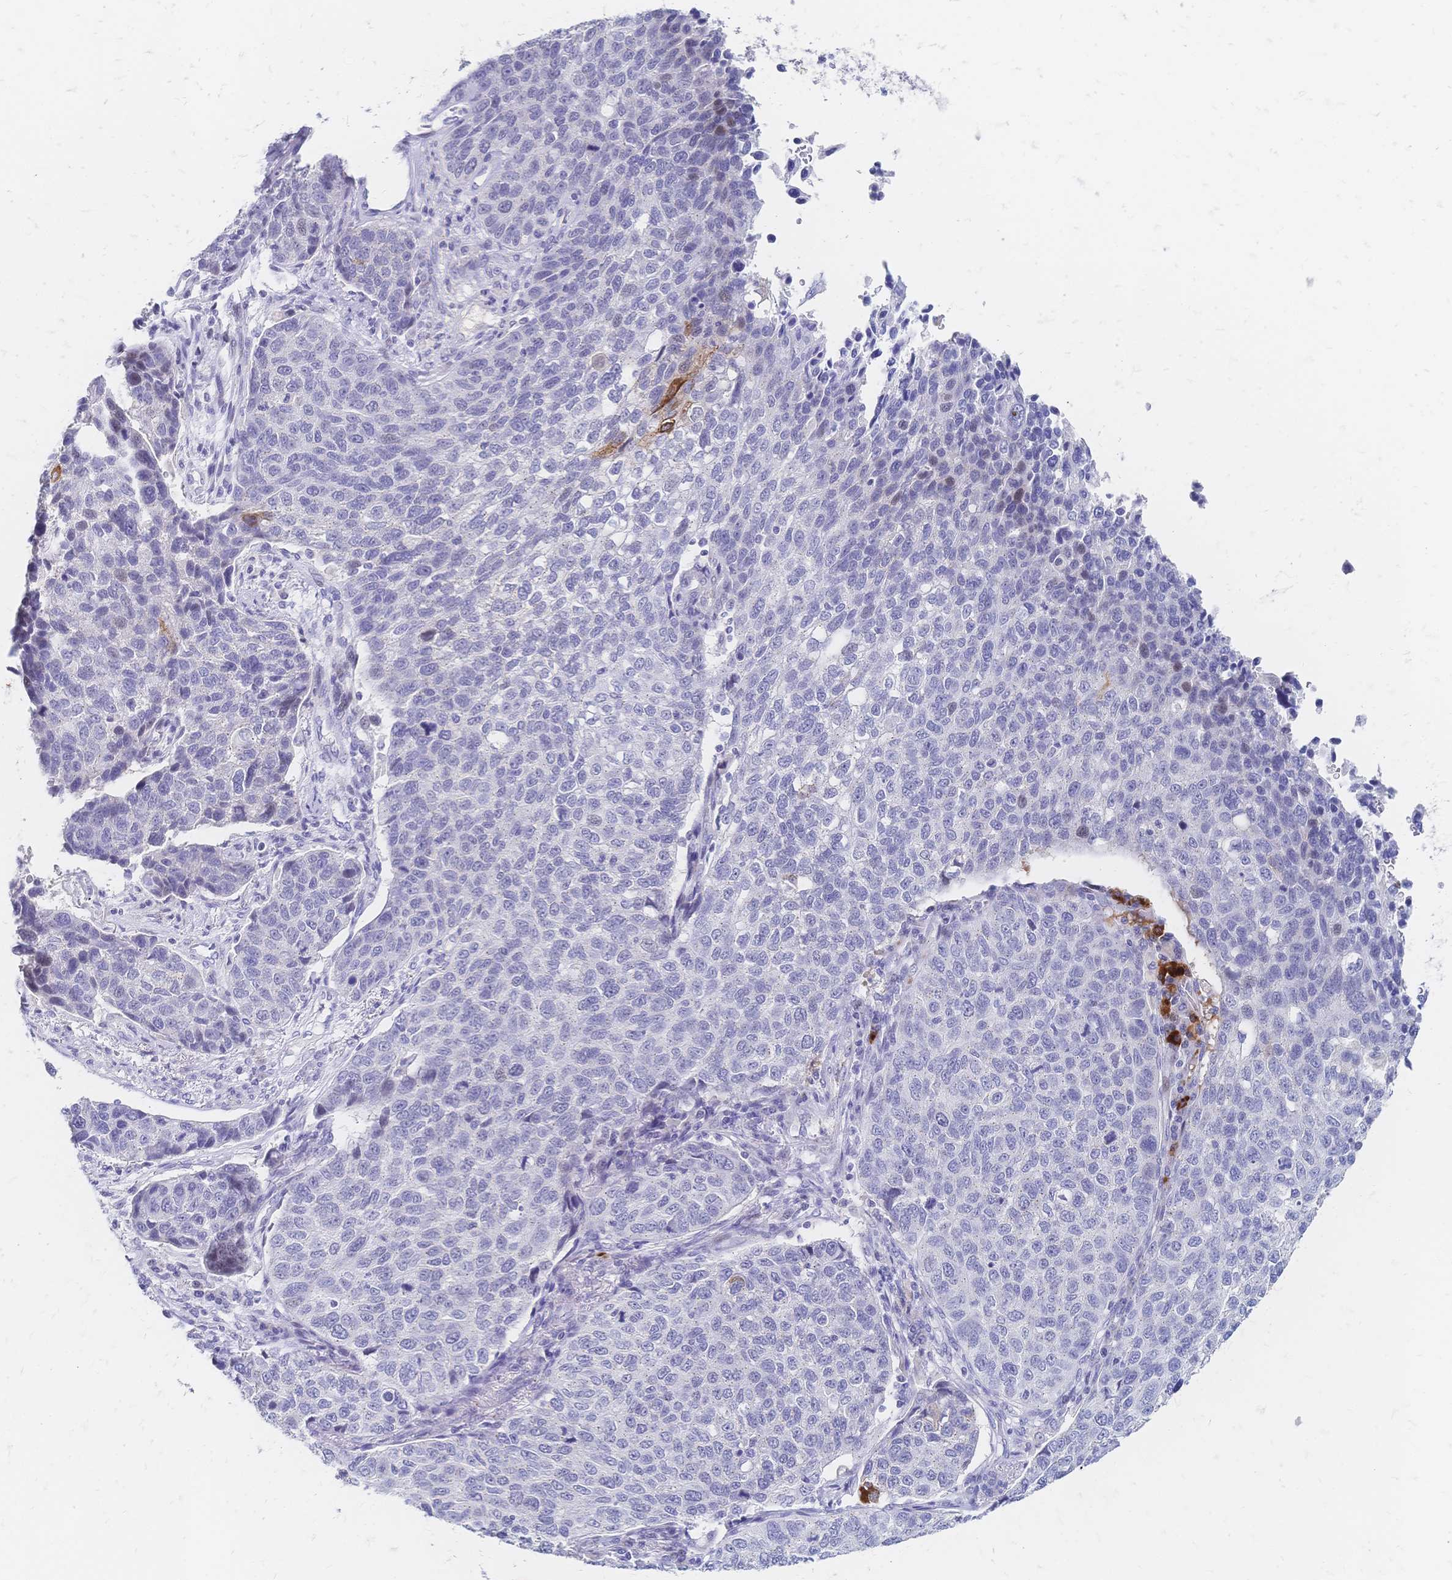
{"staining": {"intensity": "negative", "quantity": "none", "location": "none"}, "tissue": "lung cancer", "cell_type": "Tumor cells", "image_type": "cancer", "snomed": [{"axis": "morphology", "description": "Squamous cell carcinoma, NOS"}, {"axis": "topography", "description": "Lymph node"}, {"axis": "topography", "description": "Lung"}], "caption": "High power microscopy histopathology image of an immunohistochemistry histopathology image of lung squamous cell carcinoma, revealing no significant expression in tumor cells. (DAB IHC with hematoxylin counter stain).", "gene": "PSORS1C2", "patient": {"sex": "male", "age": 61}}